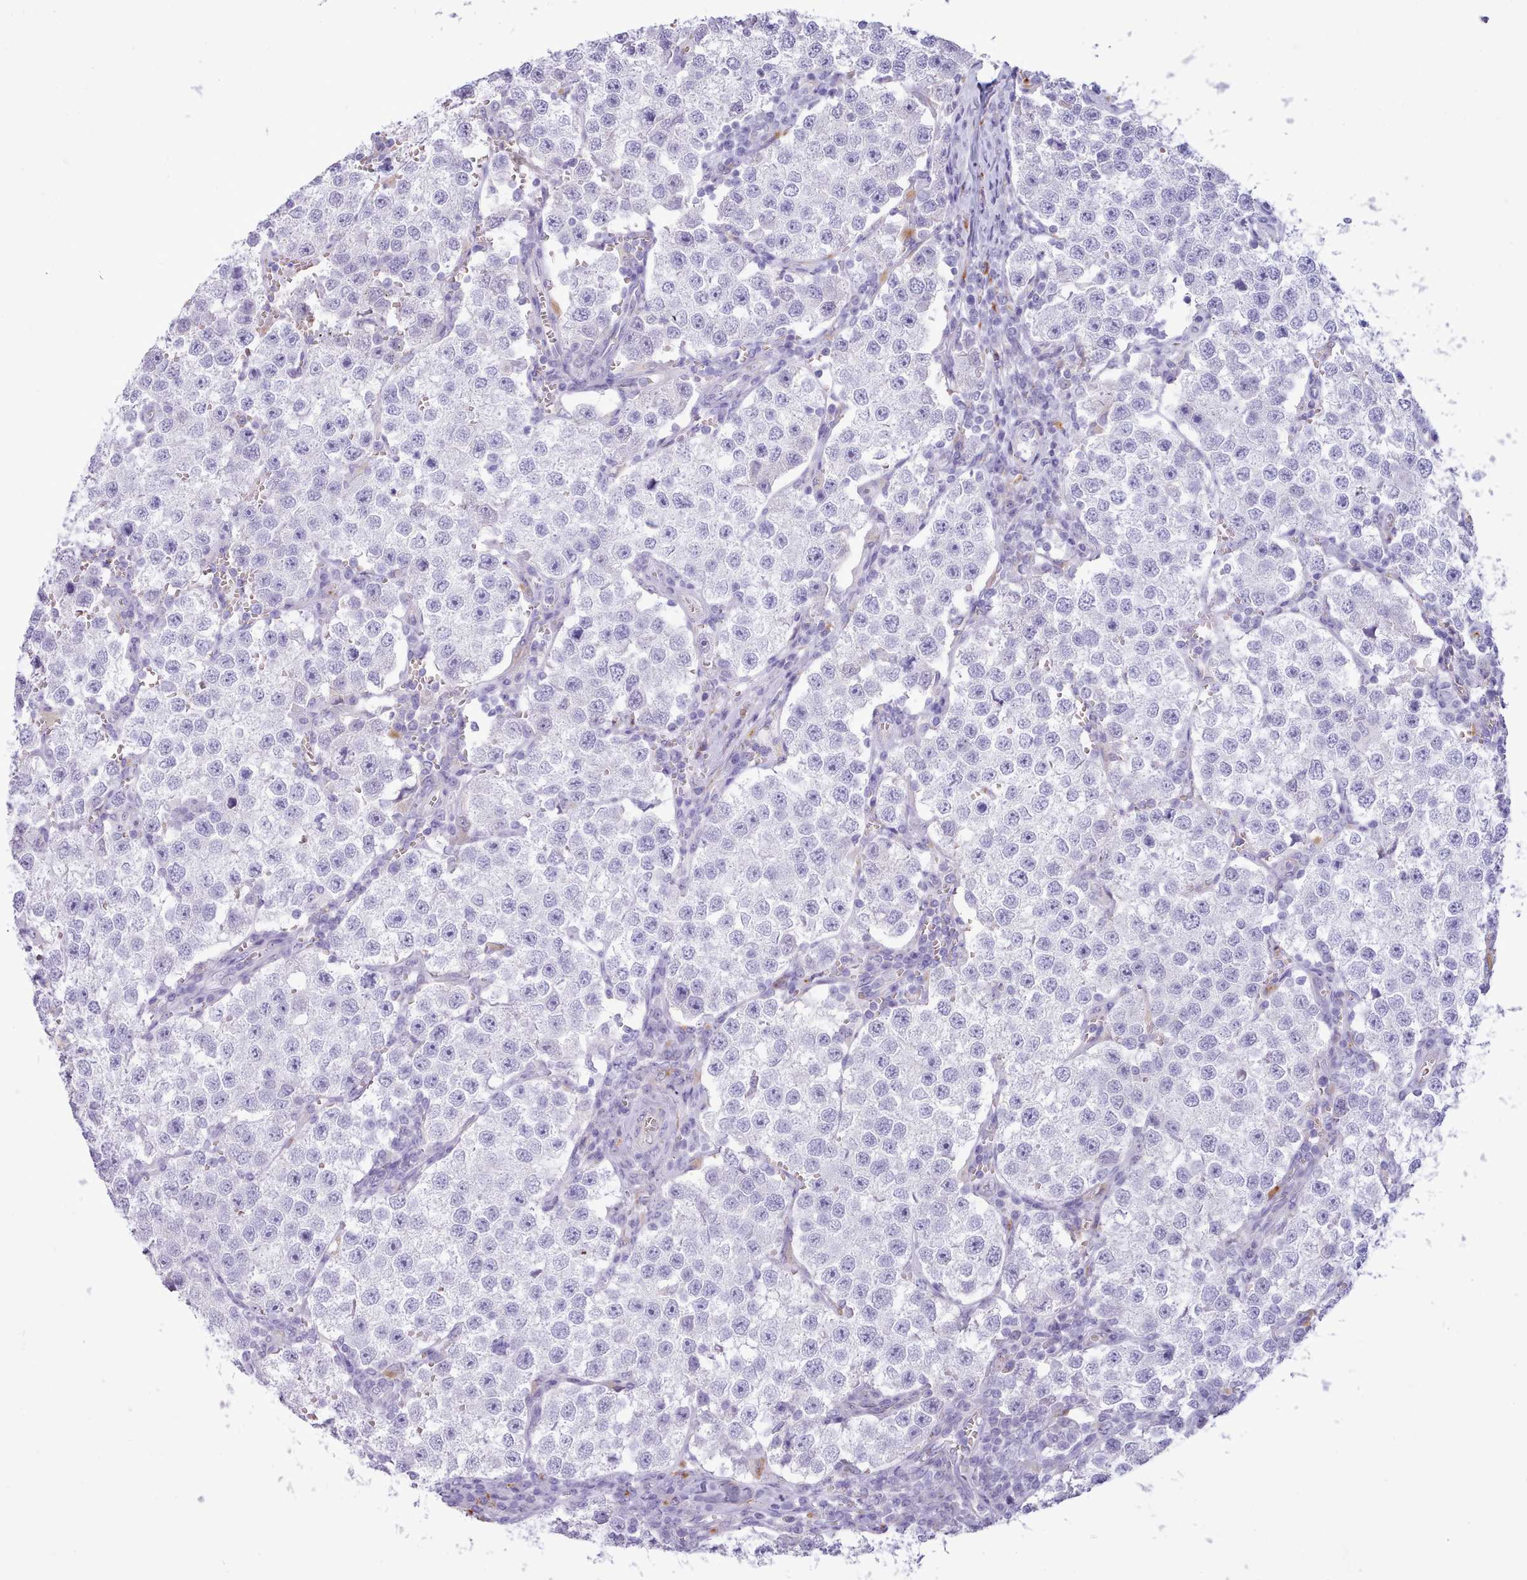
{"staining": {"intensity": "negative", "quantity": "none", "location": "none"}, "tissue": "testis cancer", "cell_type": "Tumor cells", "image_type": "cancer", "snomed": [{"axis": "morphology", "description": "Seminoma, NOS"}, {"axis": "topography", "description": "Testis"}], "caption": "High magnification brightfield microscopy of testis cancer (seminoma) stained with DAB (3,3'-diaminobenzidine) (brown) and counterstained with hematoxylin (blue): tumor cells show no significant expression.", "gene": "GAA", "patient": {"sex": "male", "age": 37}}